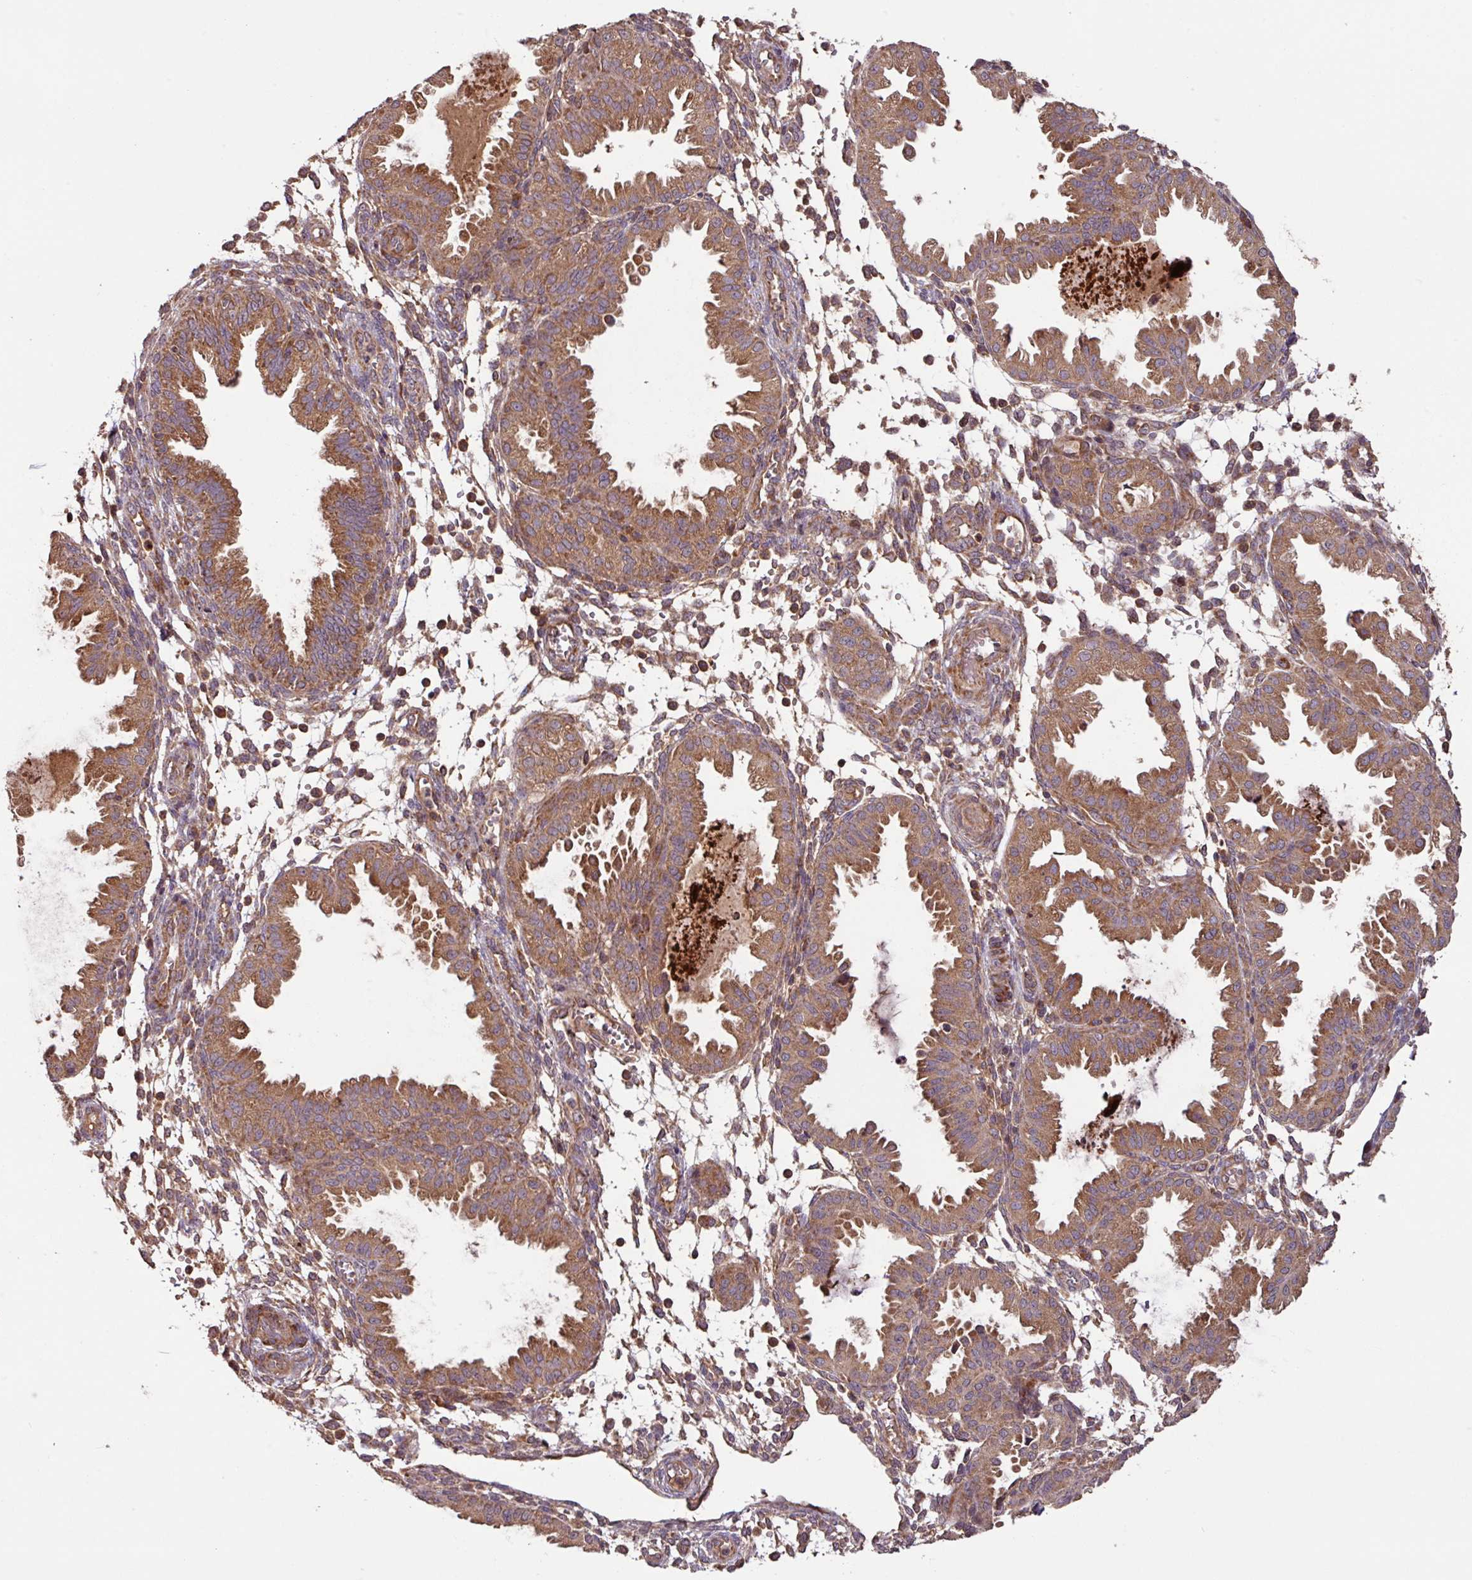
{"staining": {"intensity": "moderate", "quantity": ">75%", "location": "cytoplasmic/membranous"}, "tissue": "endometrium", "cell_type": "Cells in endometrial stroma", "image_type": "normal", "snomed": [{"axis": "morphology", "description": "Normal tissue, NOS"}, {"axis": "topography", "description": "Endometrium"}], "caption": "Normal endometrium was stained to show a protein in brown. There is medium levels of moderate cytoplasmic/membranous expression in approximately >75% of cells in endometrial stroma.", "gene": "MRRF", "patient": {"sex": "female", "age": 33}}